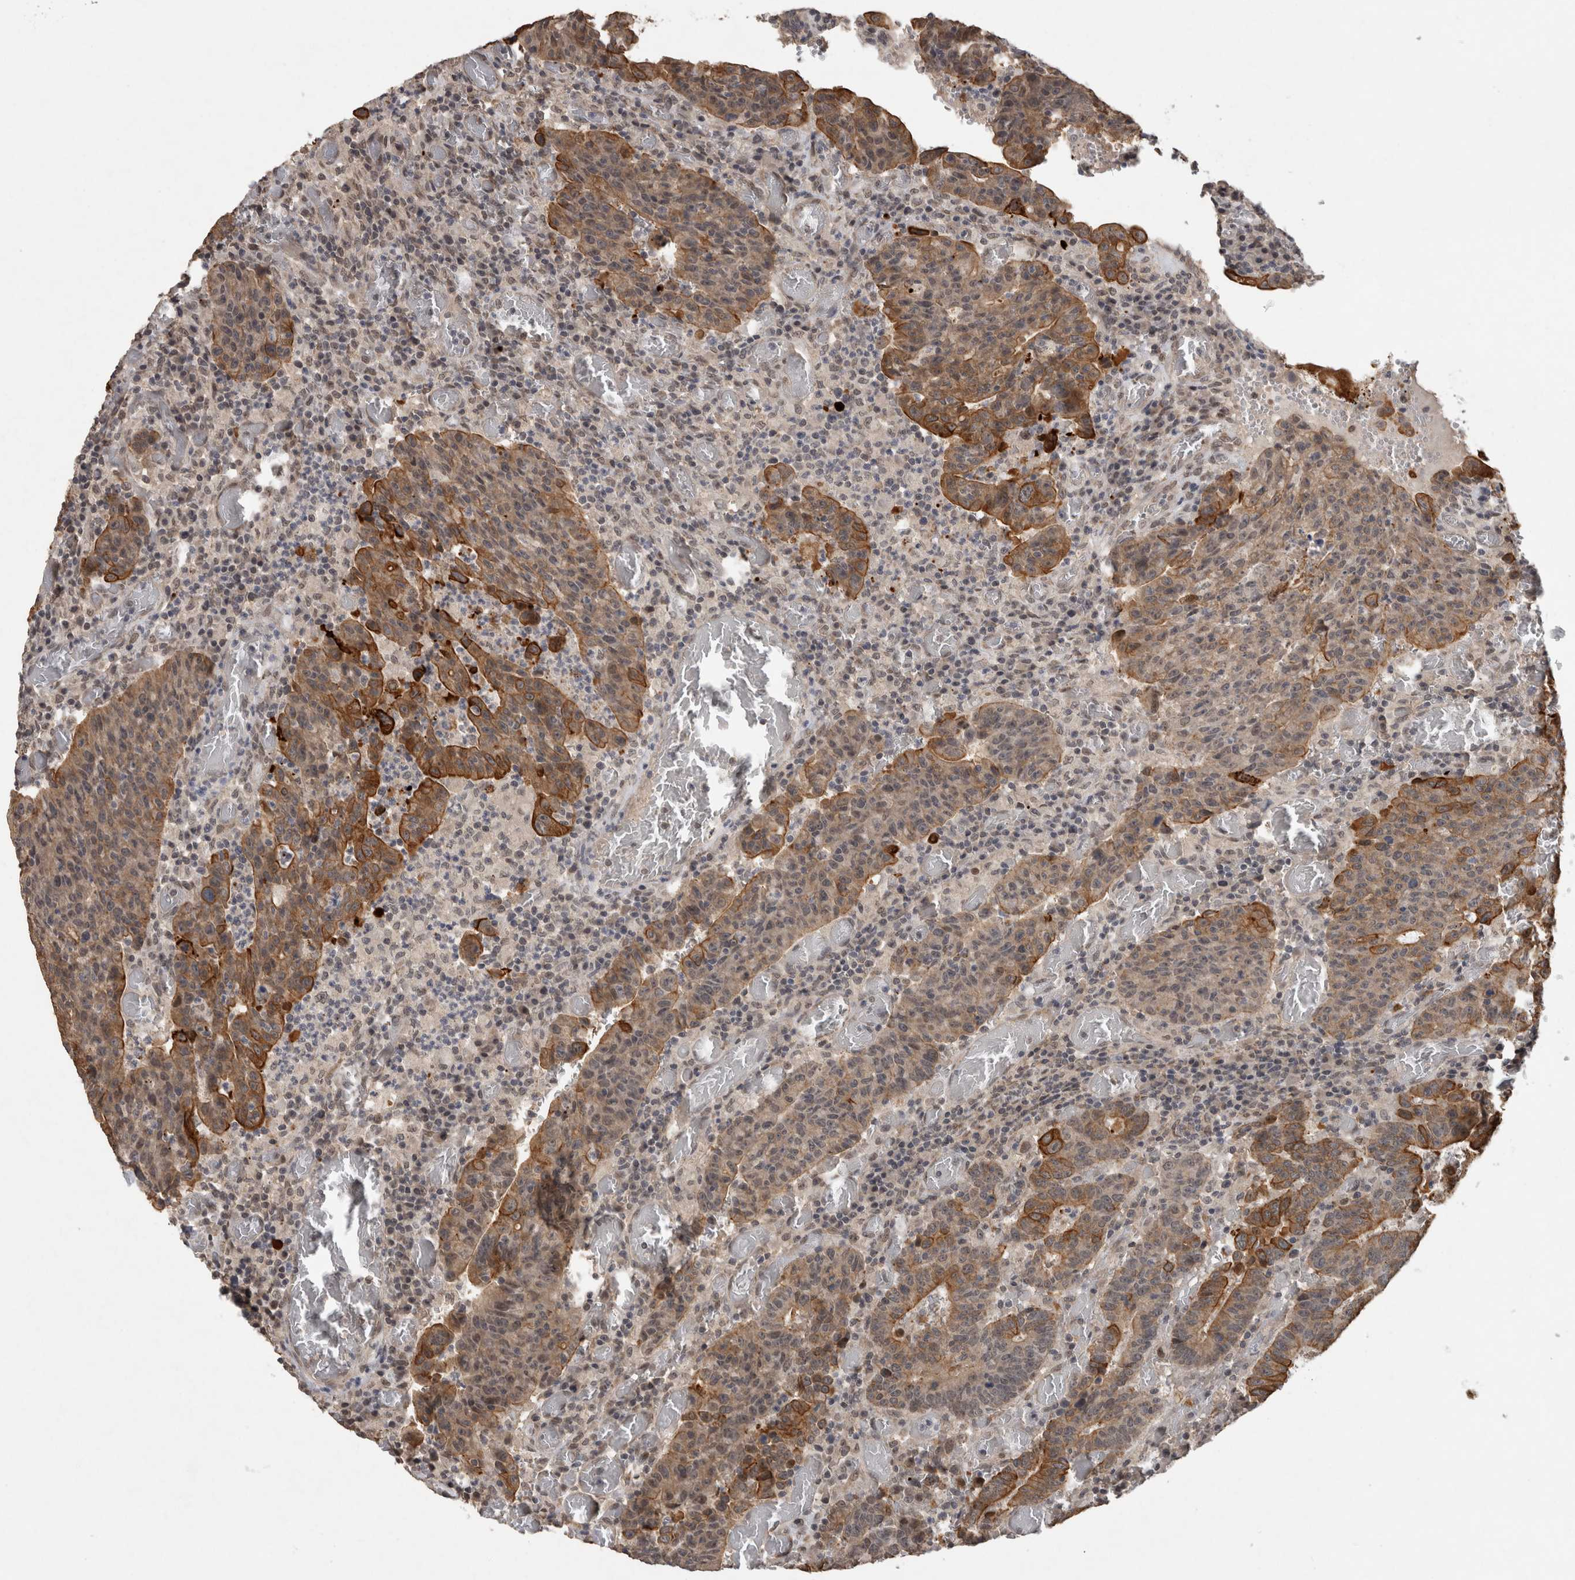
{"staining": {"intensity": "moderate", "quantity": "<25%", "location": "cytoplasmic/membranous"}, "tissue": "colorectal cancer", "cell_type": "Tumor cells", "image_type": "cancer", "snomed": [{"axis": "morphology", "description": "Adenocarcinoma, NOS"}, {"axis": "topography", "description": "Colon"}], "caption": "Immunohistochemical staining of colorectal cancer (adenocarcinoma) exhibits low levels of moderate cytoplasmic/membranous positivity in approximately <25% of tumor cells.", "gene": "RHPN1", "patient": {"sex": "female", "age": 75}}